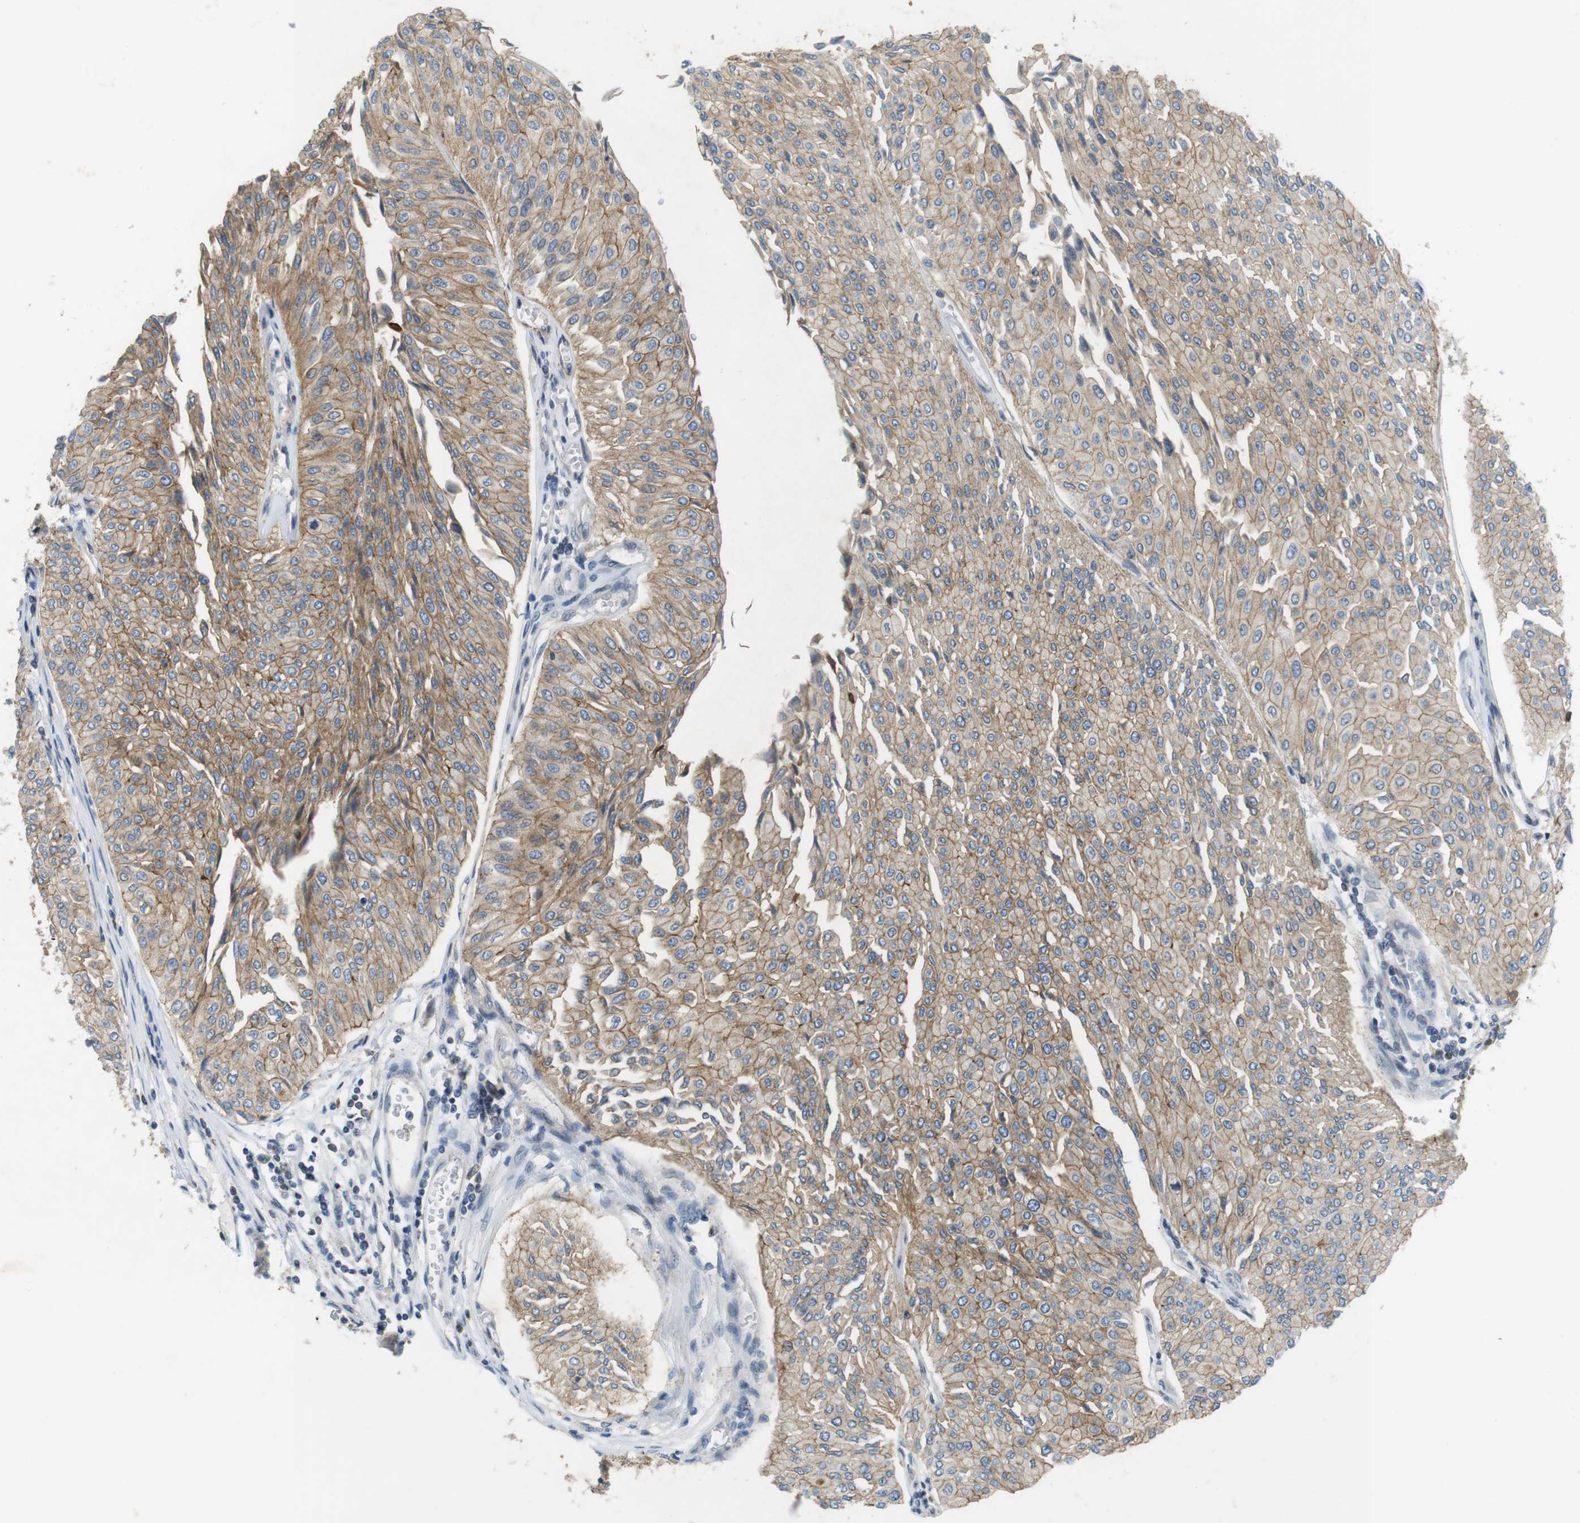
{"staining": {"intensity": "moderate", "quantity": ">75%", "location": "cytoplasmic/membranous"}, "tissue": "urothelial cancer", "cell_type": "Tumor cells", "image_type": "cancer", "snomed": [{"axis": "morphology", "description": "Urothelial carcinoma, Low grade"}, {"axis": "topography", "description": "Urinary bladder"}], "caption": "Tumor cells show medium levels of moderate cytoplasmic/membranous expression in about >75% of cells in human urothelial carcinoma (low-grade). The protein is stained brown, and the nuclei are stained in blue (DAB IHC with brightfield microscopy, high magnification).", "gene": "TJP3", "patient": {"sex": "male", "age": 67}}